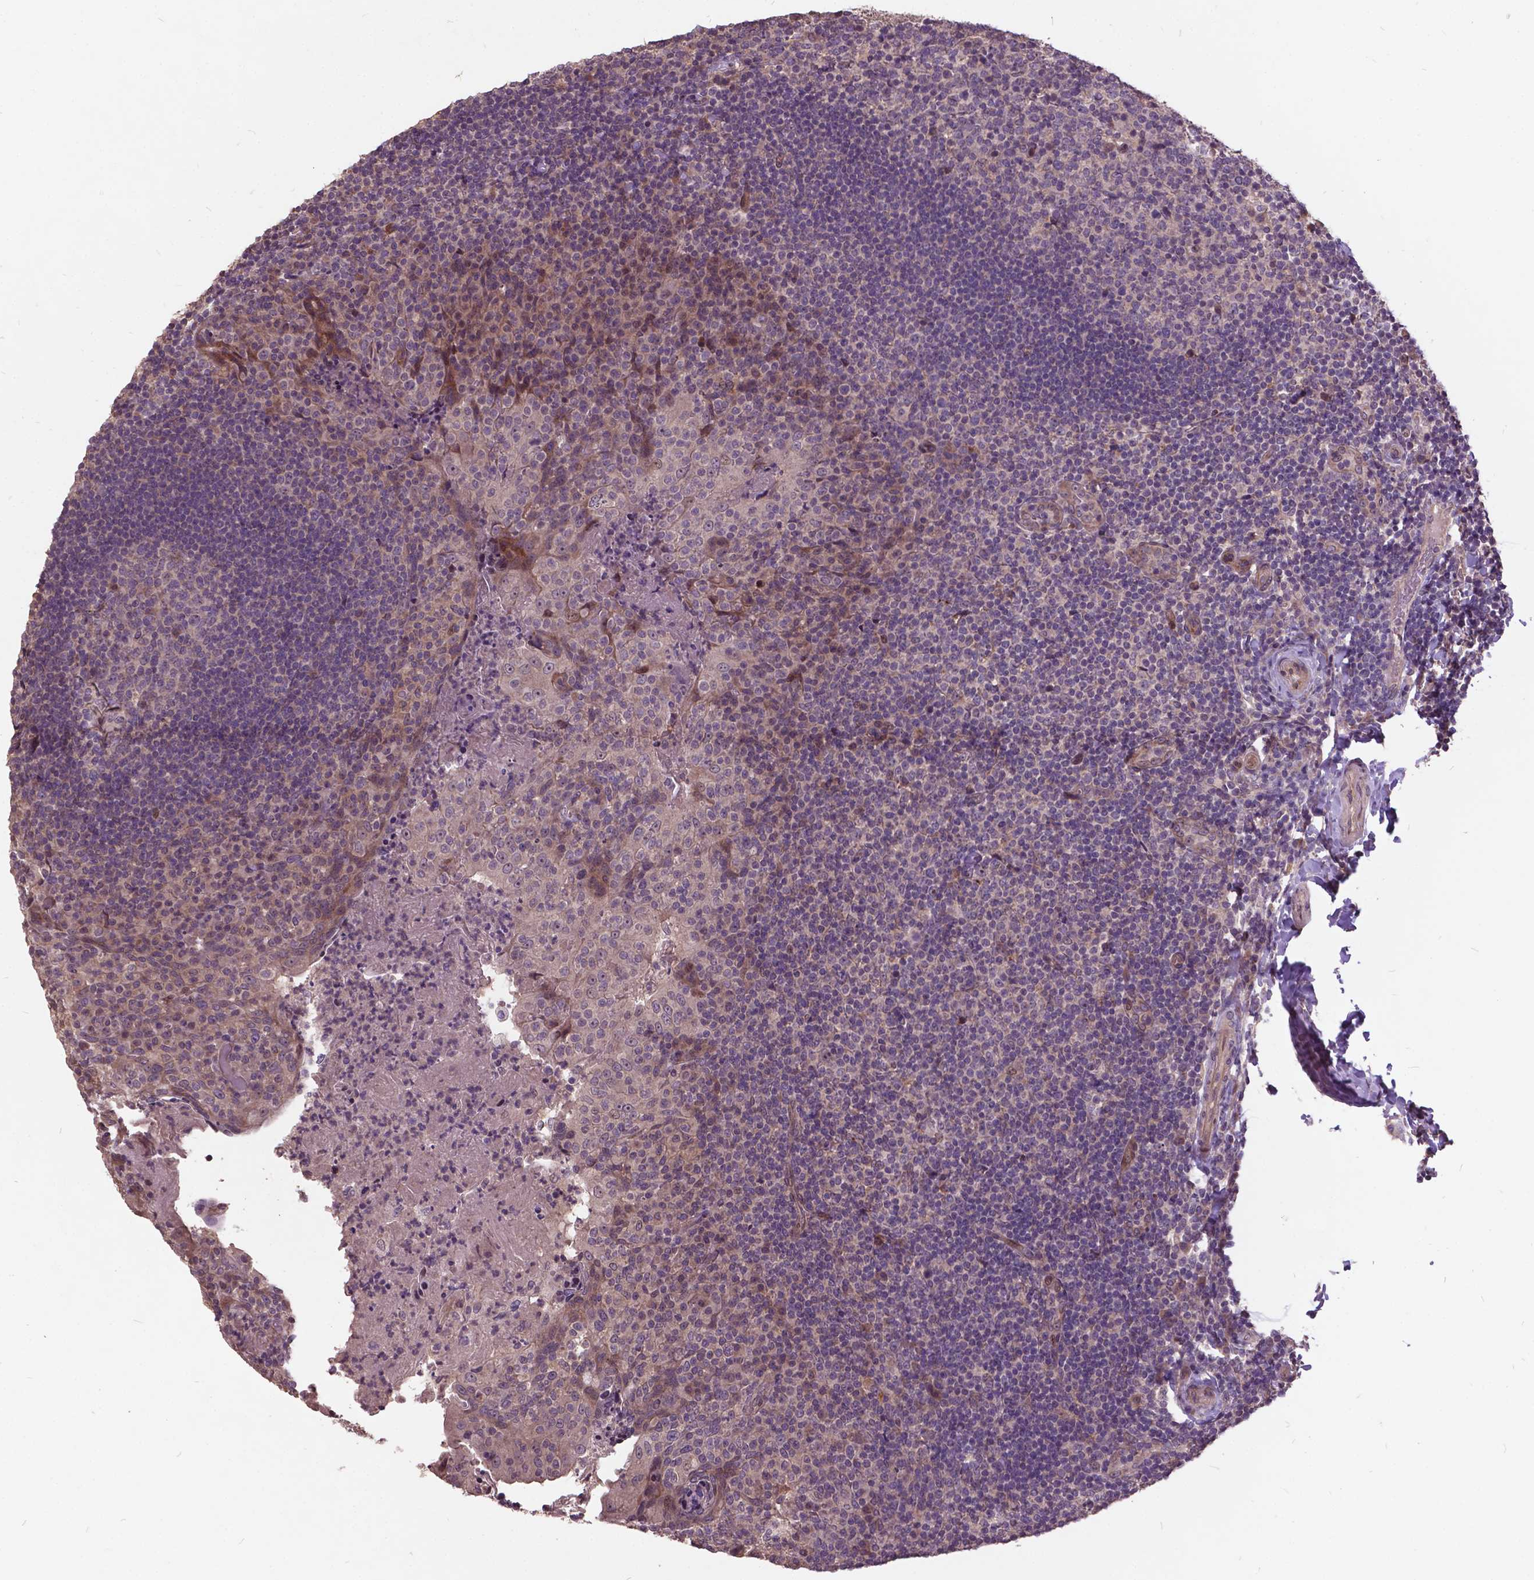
{"staining": {"intensity": "negative", "quantity": "none", "location": "none"}, "tissue": "tonsil", "cell_type": "Germinal center cells", "image_type": "normal", "snomed": [{"axis": "morphology", "description": "Normal tissue, NOS"}, {"axis": "topography", "description": "Tonsil"}], "caption": "The micrograph reveals no staining of germinal center cells in normal tonsil. Brightfield microscopy of IHC stained with DAB (brown) and hematoxylin (blue), captured at high magnification.", "gene": "AP1S3", "patient": {"sex": "female", "age": 10}}